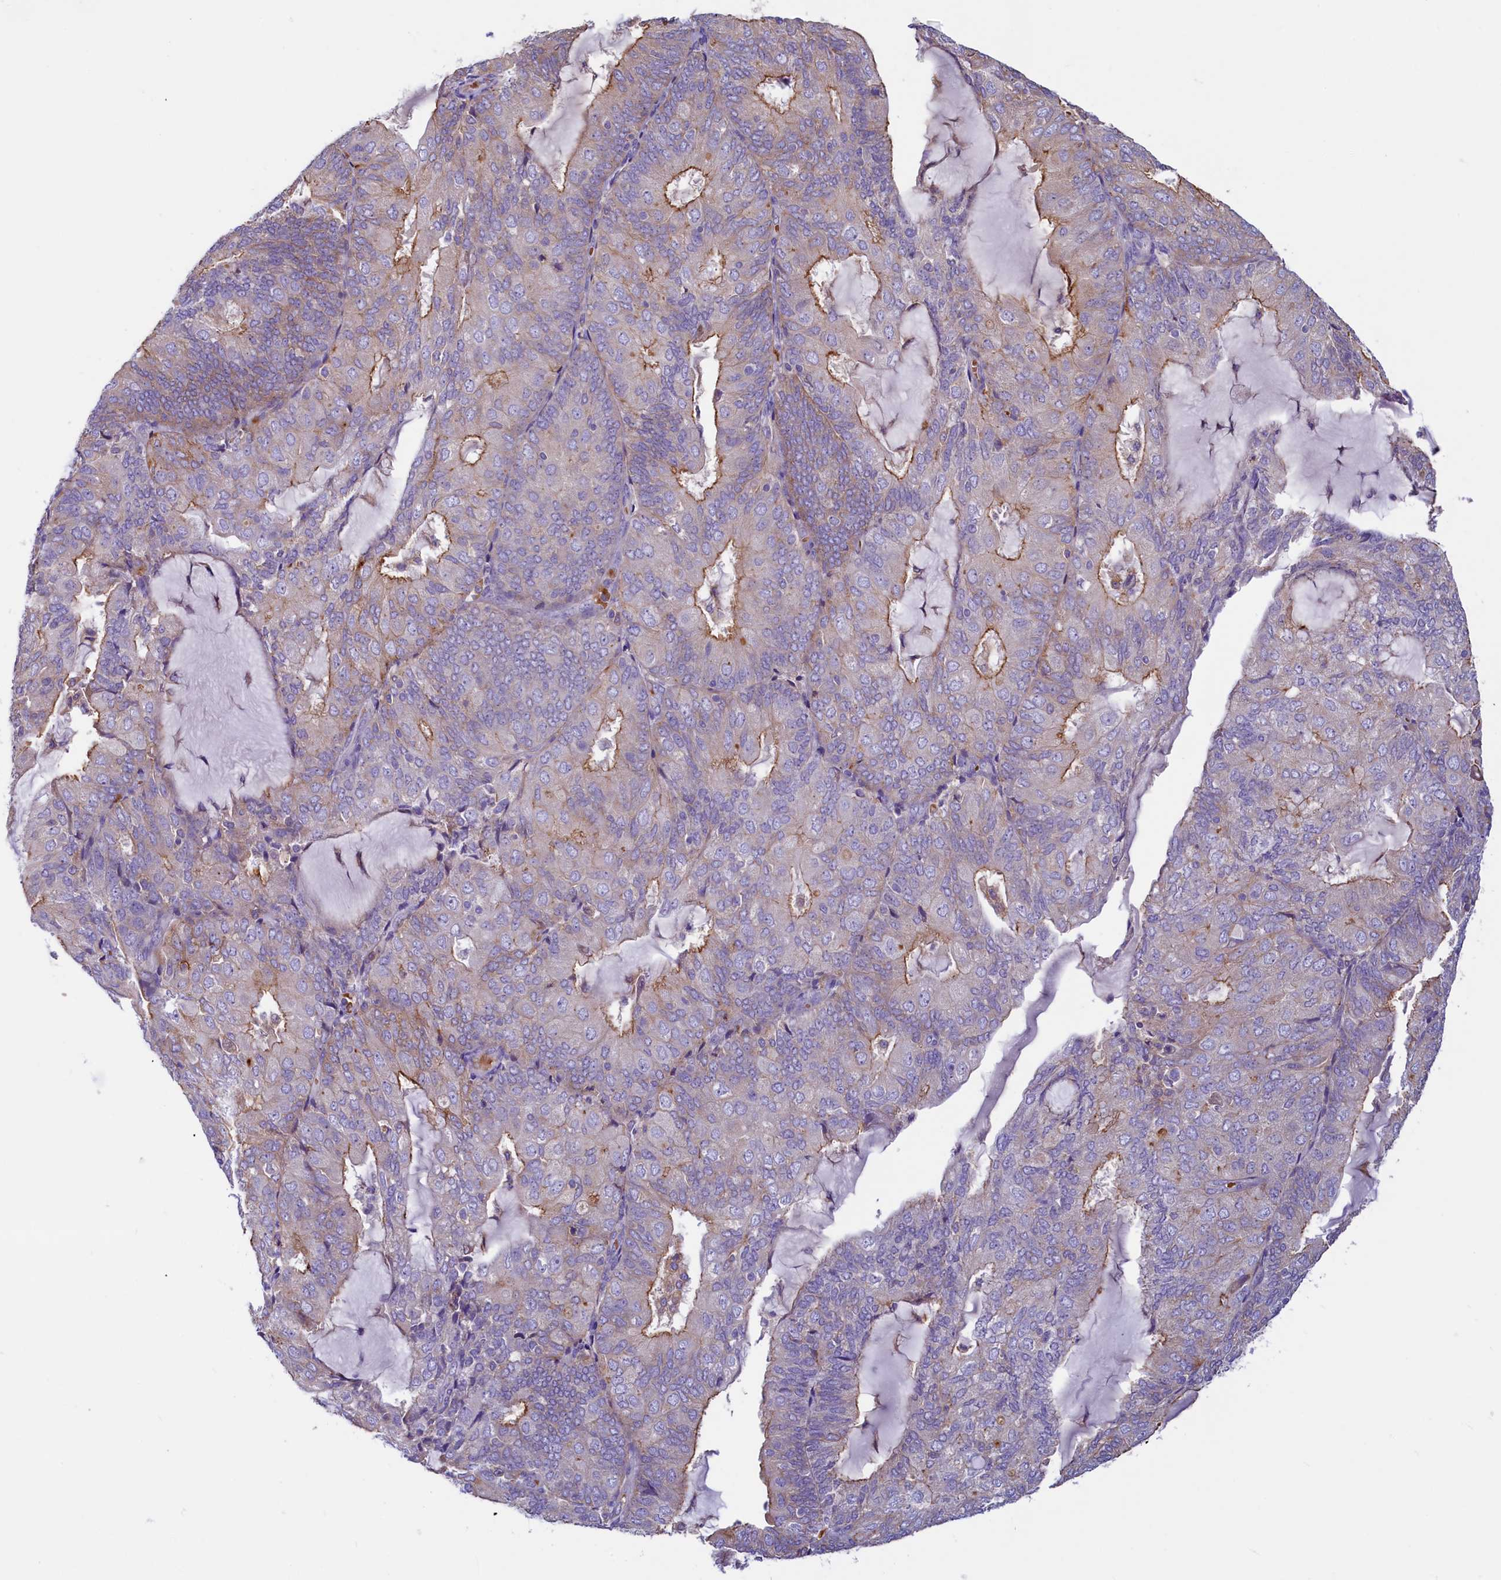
{"staining": {"intensity": "moderate", "quantity": "<25%", "location": "cytoplasmic/membranous"}, "tissue": "endometrial cancer", "cell_type": "Tumor cells", "image_type": "cancer", "snomed": [{"axis": "morphology", "description": "Adenocarcinoma, NOS"}, {"axis": "topography", "description": "Endometrium"}], "caption": "About <25% of tumor cells in endometrial adenocarcinoma demonstrate moderate cytoplasmic/membranous protein expression as visualized by brown immunohistochemical staining.", "gene": "HPS6", "patient": {"sex": "female", "age": 81}}